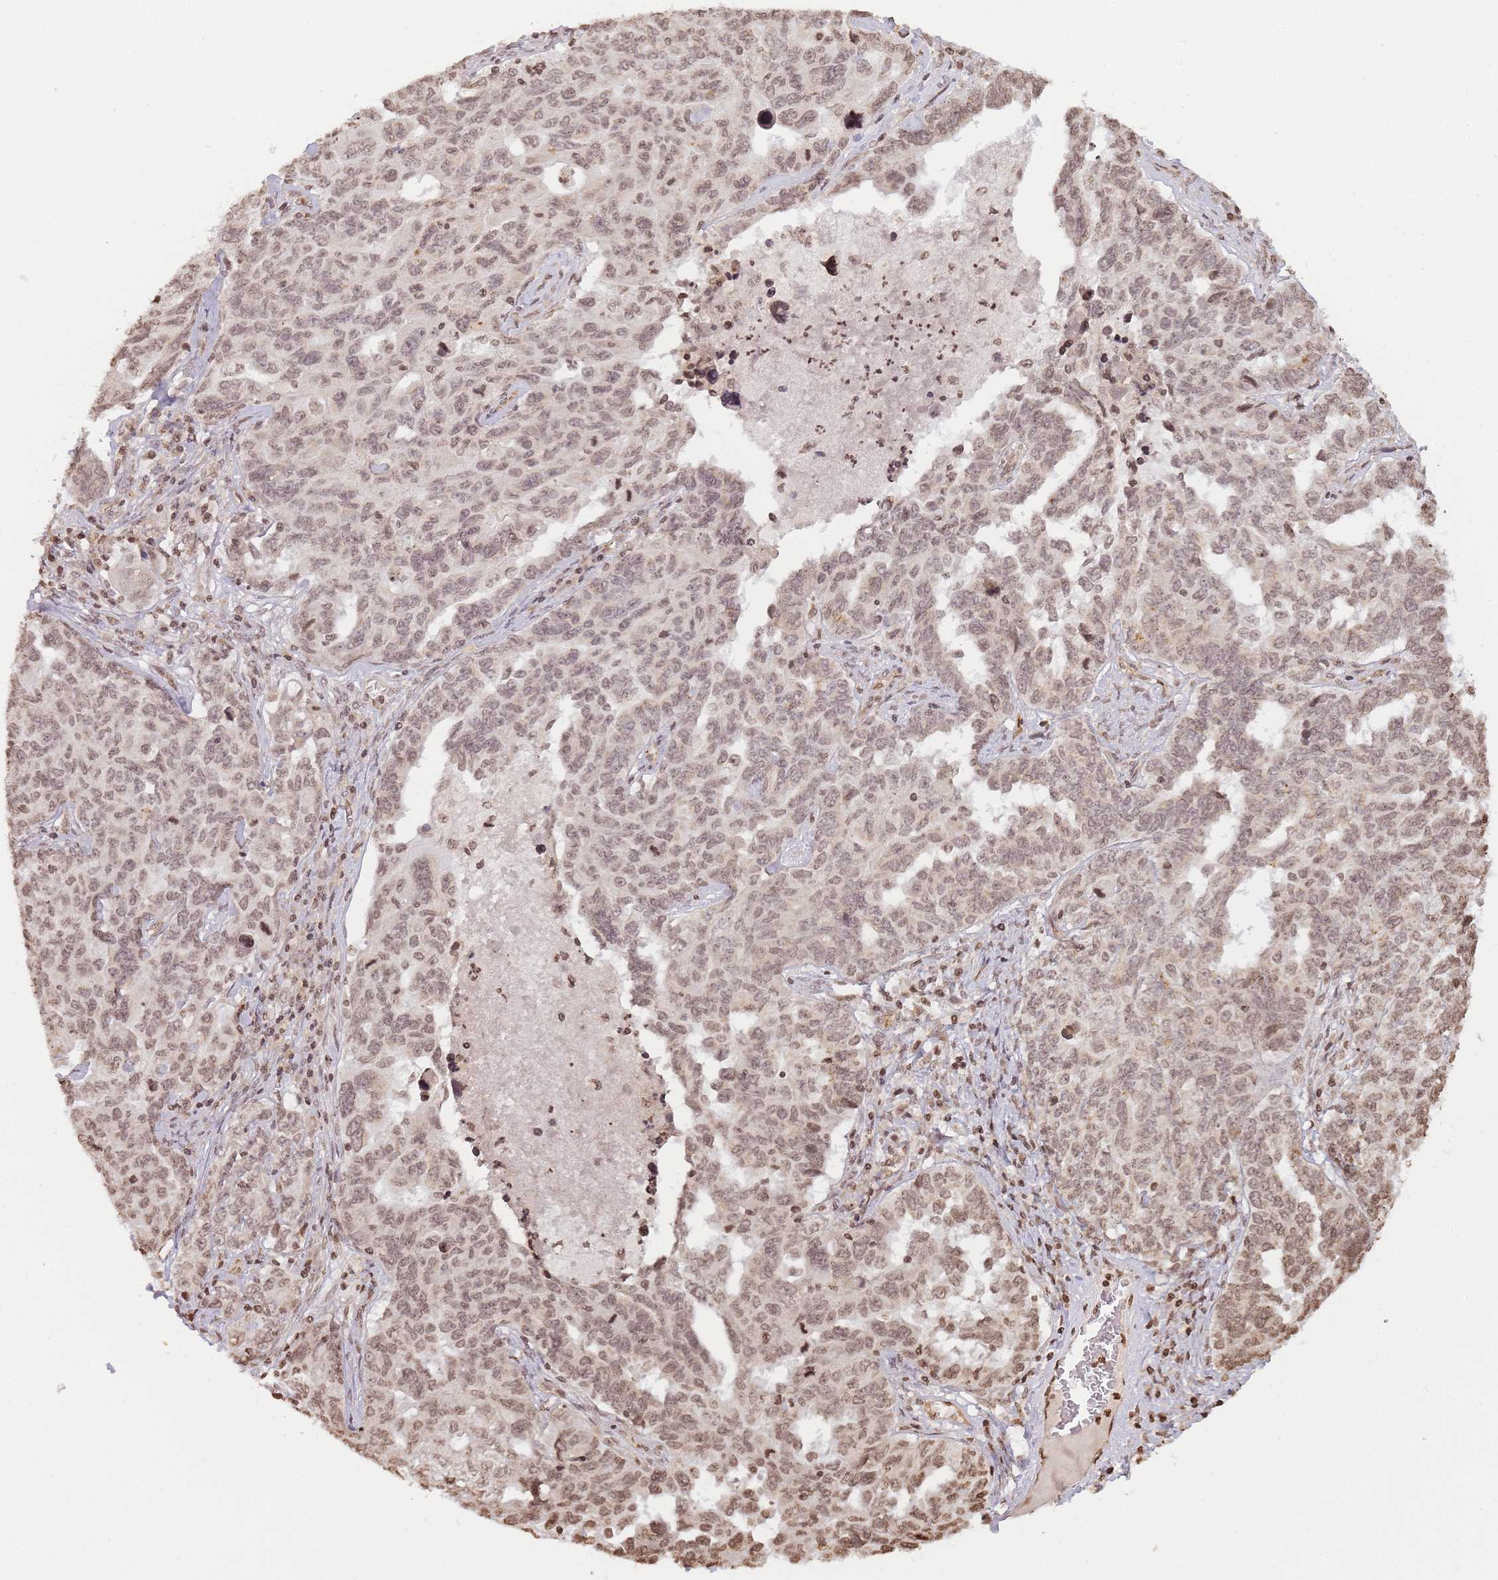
{"staining": {"intensity": "moderate", "quantity": ">75%", "location": "nuclear"}, "tissue": "ovarian cancer", "cell_type": "Tumor cells", "image_type": "cancer", "snomed": [{"axis": "morphology", "description": "Carcinoma, endometroid"}, {"axis": "topography", "description": "Ovary"}], "caption": "Immunohistochemistry histopathology image of ovarian cancer stained for a protein (brown), which demonstrates medium levels of moderate nuclear positivity in approximately >75% of tumor cells.", "gene": "WWTR1", "patient": {"sex": "female", "age": 62}}